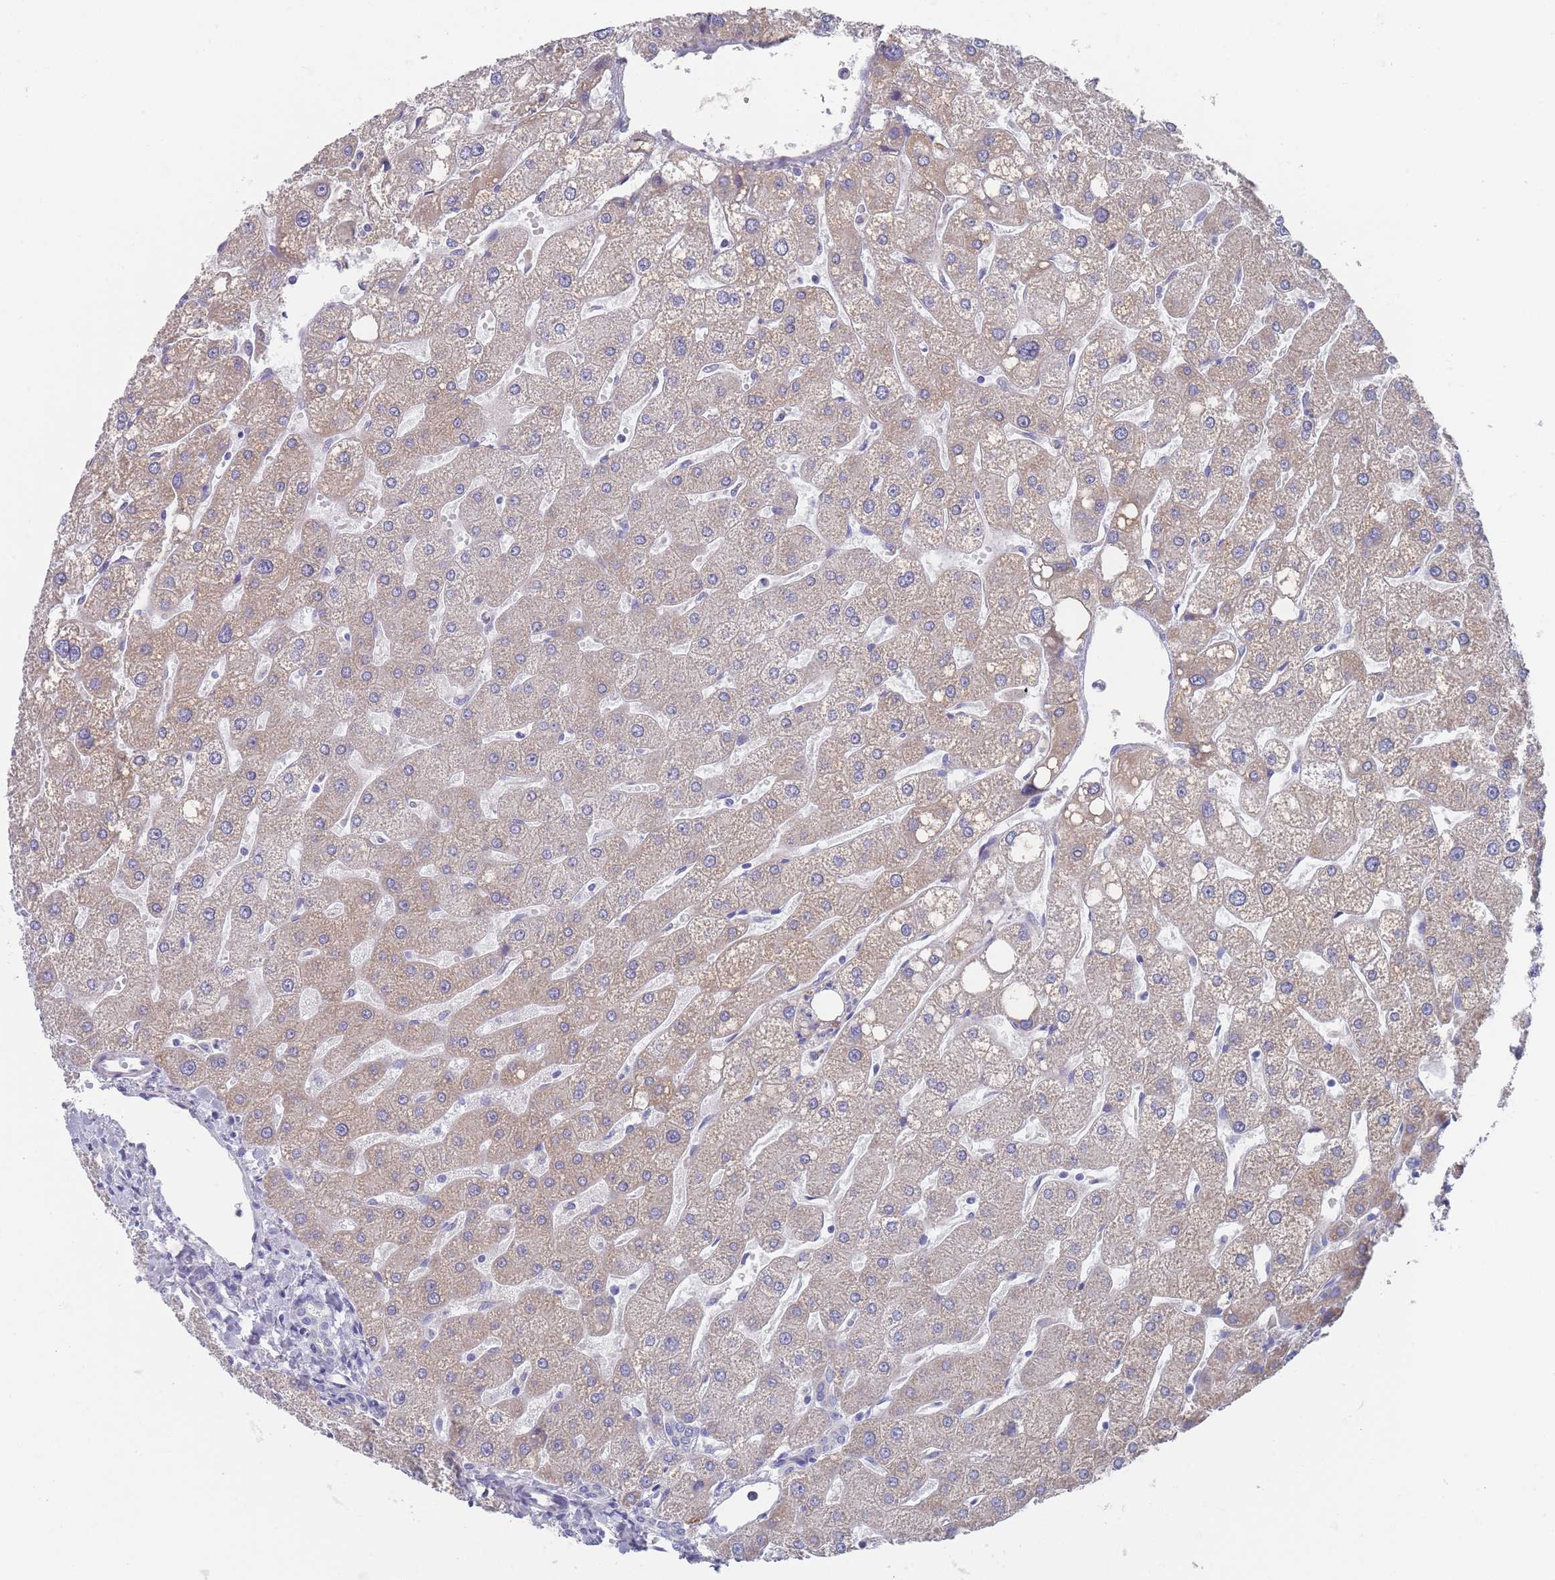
{"staining": {"intensity": "negative", "quantity": "none", "location": "none"}, "tissue": "liver", "cell_type": "Cholangiocytes", "image_type": "normal", "snomed": [{"axis": "morphology", "description": "Normal tissue, NOS"}, {"axis": "topography", "description": "Liver"}], "caption": "Immunohistochemistry of normal human liver shows no positivity in cholangiocytes.", "gene": "SCCPDH", "patient": {"sex": "male", "age": 67}}